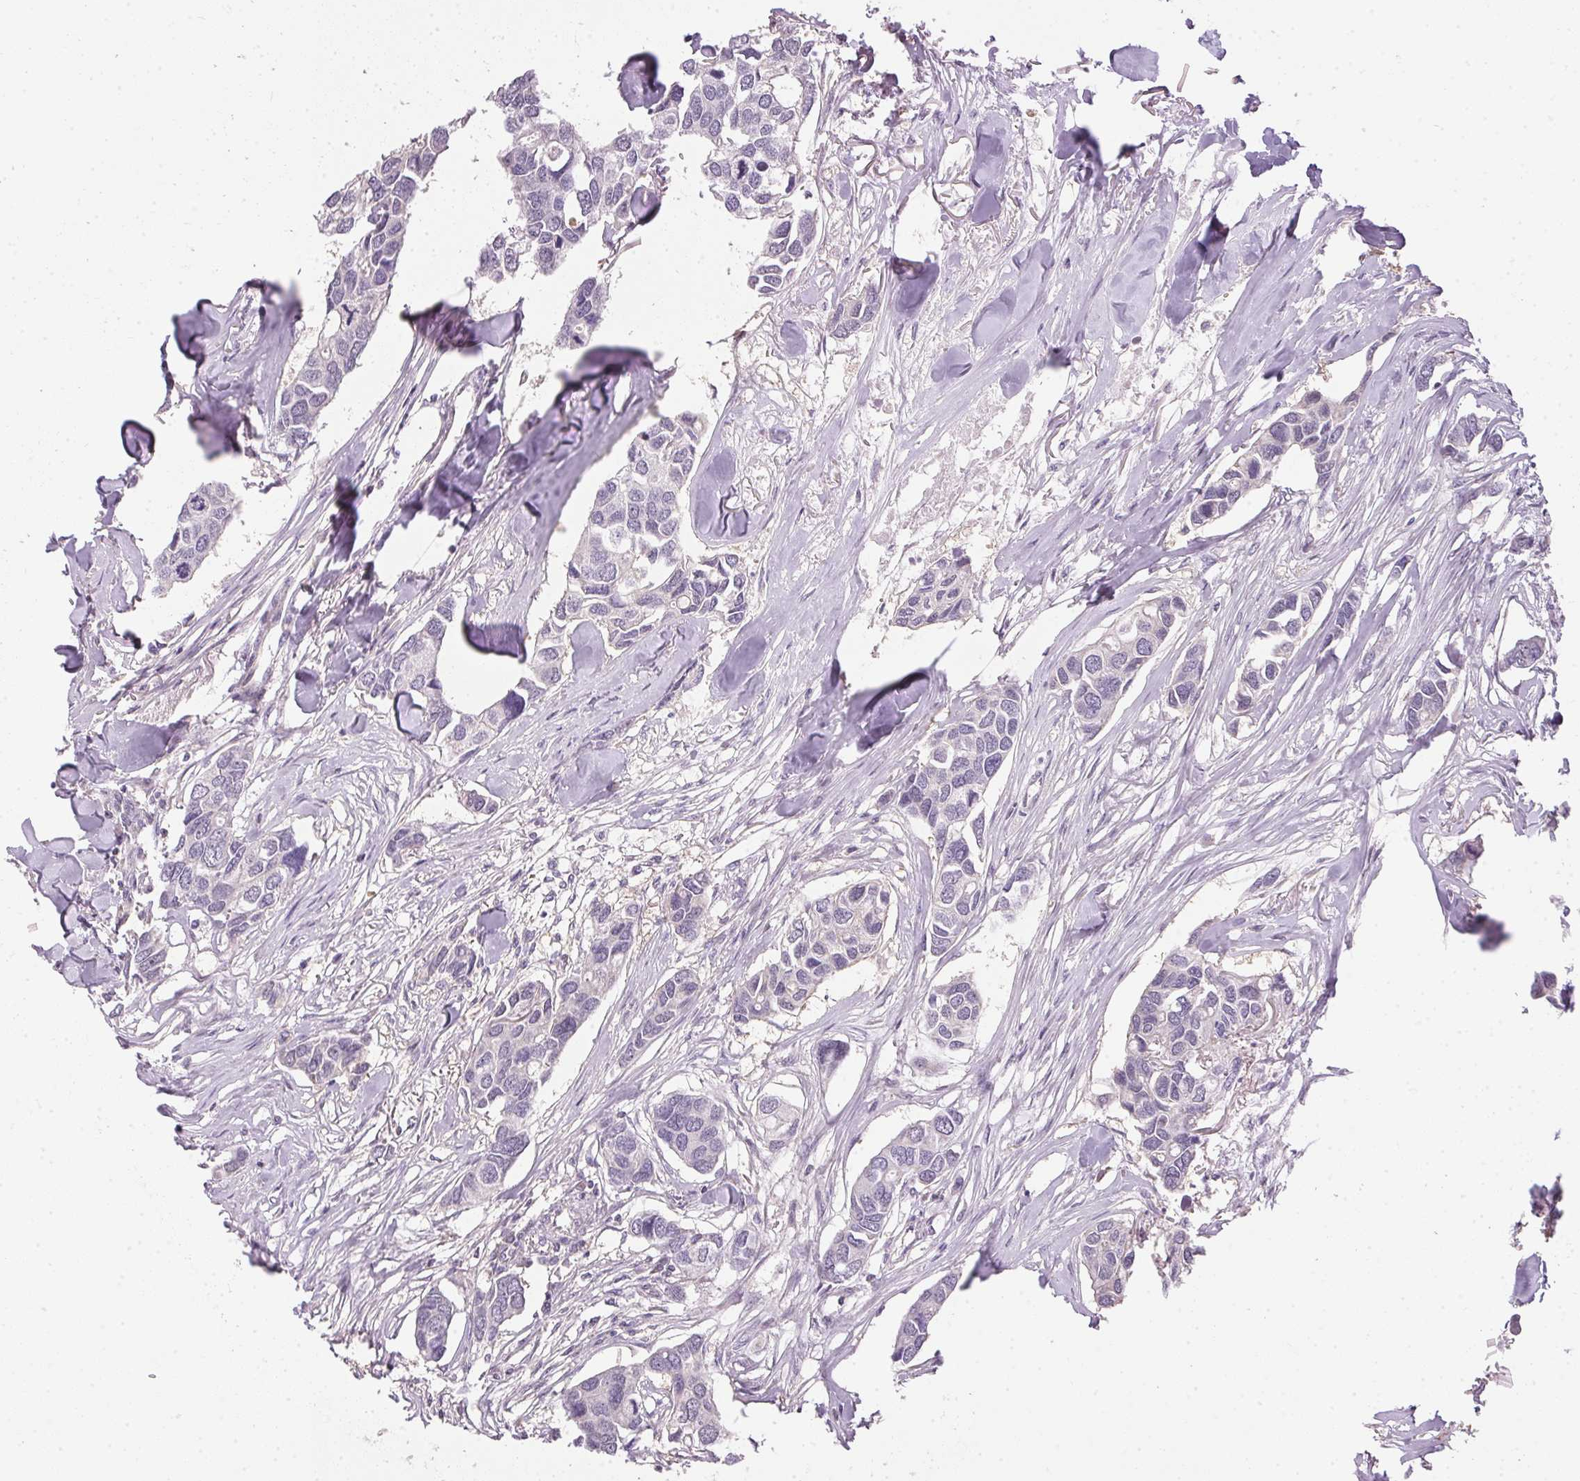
{"staining": {"intensity": "negative", "quantity": "none", "location": "none"}, "tissue": "breast cancer", "cell_type": "Tumor cells", "image_type": "cancer", "snomed": [{"axis": "morphology", "description": "Duct carcinoma"}, {"axis": "topography", "description": "Breast"}], "caption": "Histopathology image shows no protein positivity in tumor cells of breast cancer (intraductal carcinoma) tissue.", "gene": "SC5D", "patient": {"sex": "female", "age": 83}}